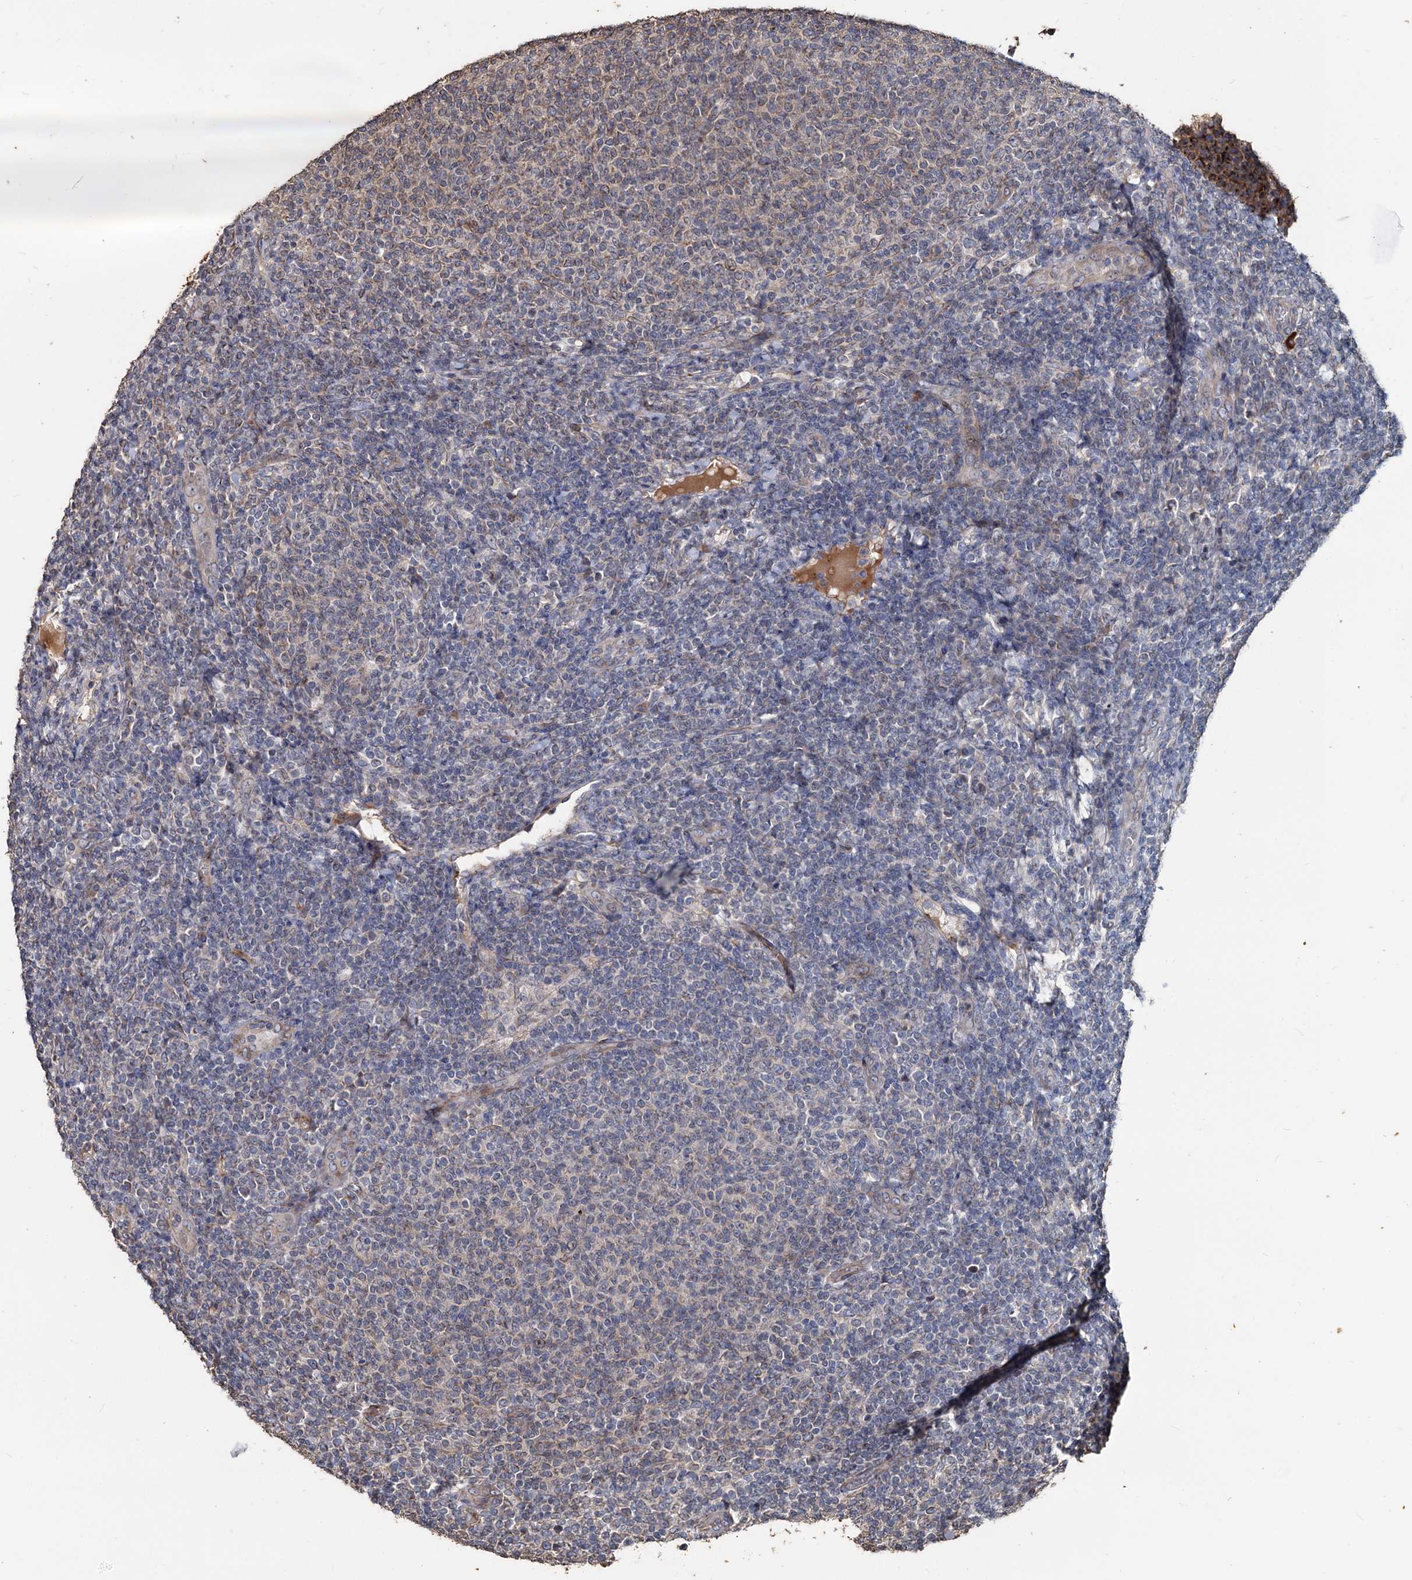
{"staining": {"intensity": "negative", "quantity": "none", "location": "none"}, "tissue": "lymphoma", "cell_type": "Tumor cells", "image_type": "cancer", "snomed": [{"axis": "morphology", "description": "Malignant lymphoma, non-Hodgkin's type, Low grade"}, {"axis": "topography", "description": "Lymph node"}], "caption": "Immunohistochemical staining of lymphoma exhibits no significant expression in tumor cells.", "gene": "DEPDC4", "patient": {"sex": "male", "age": 66}}